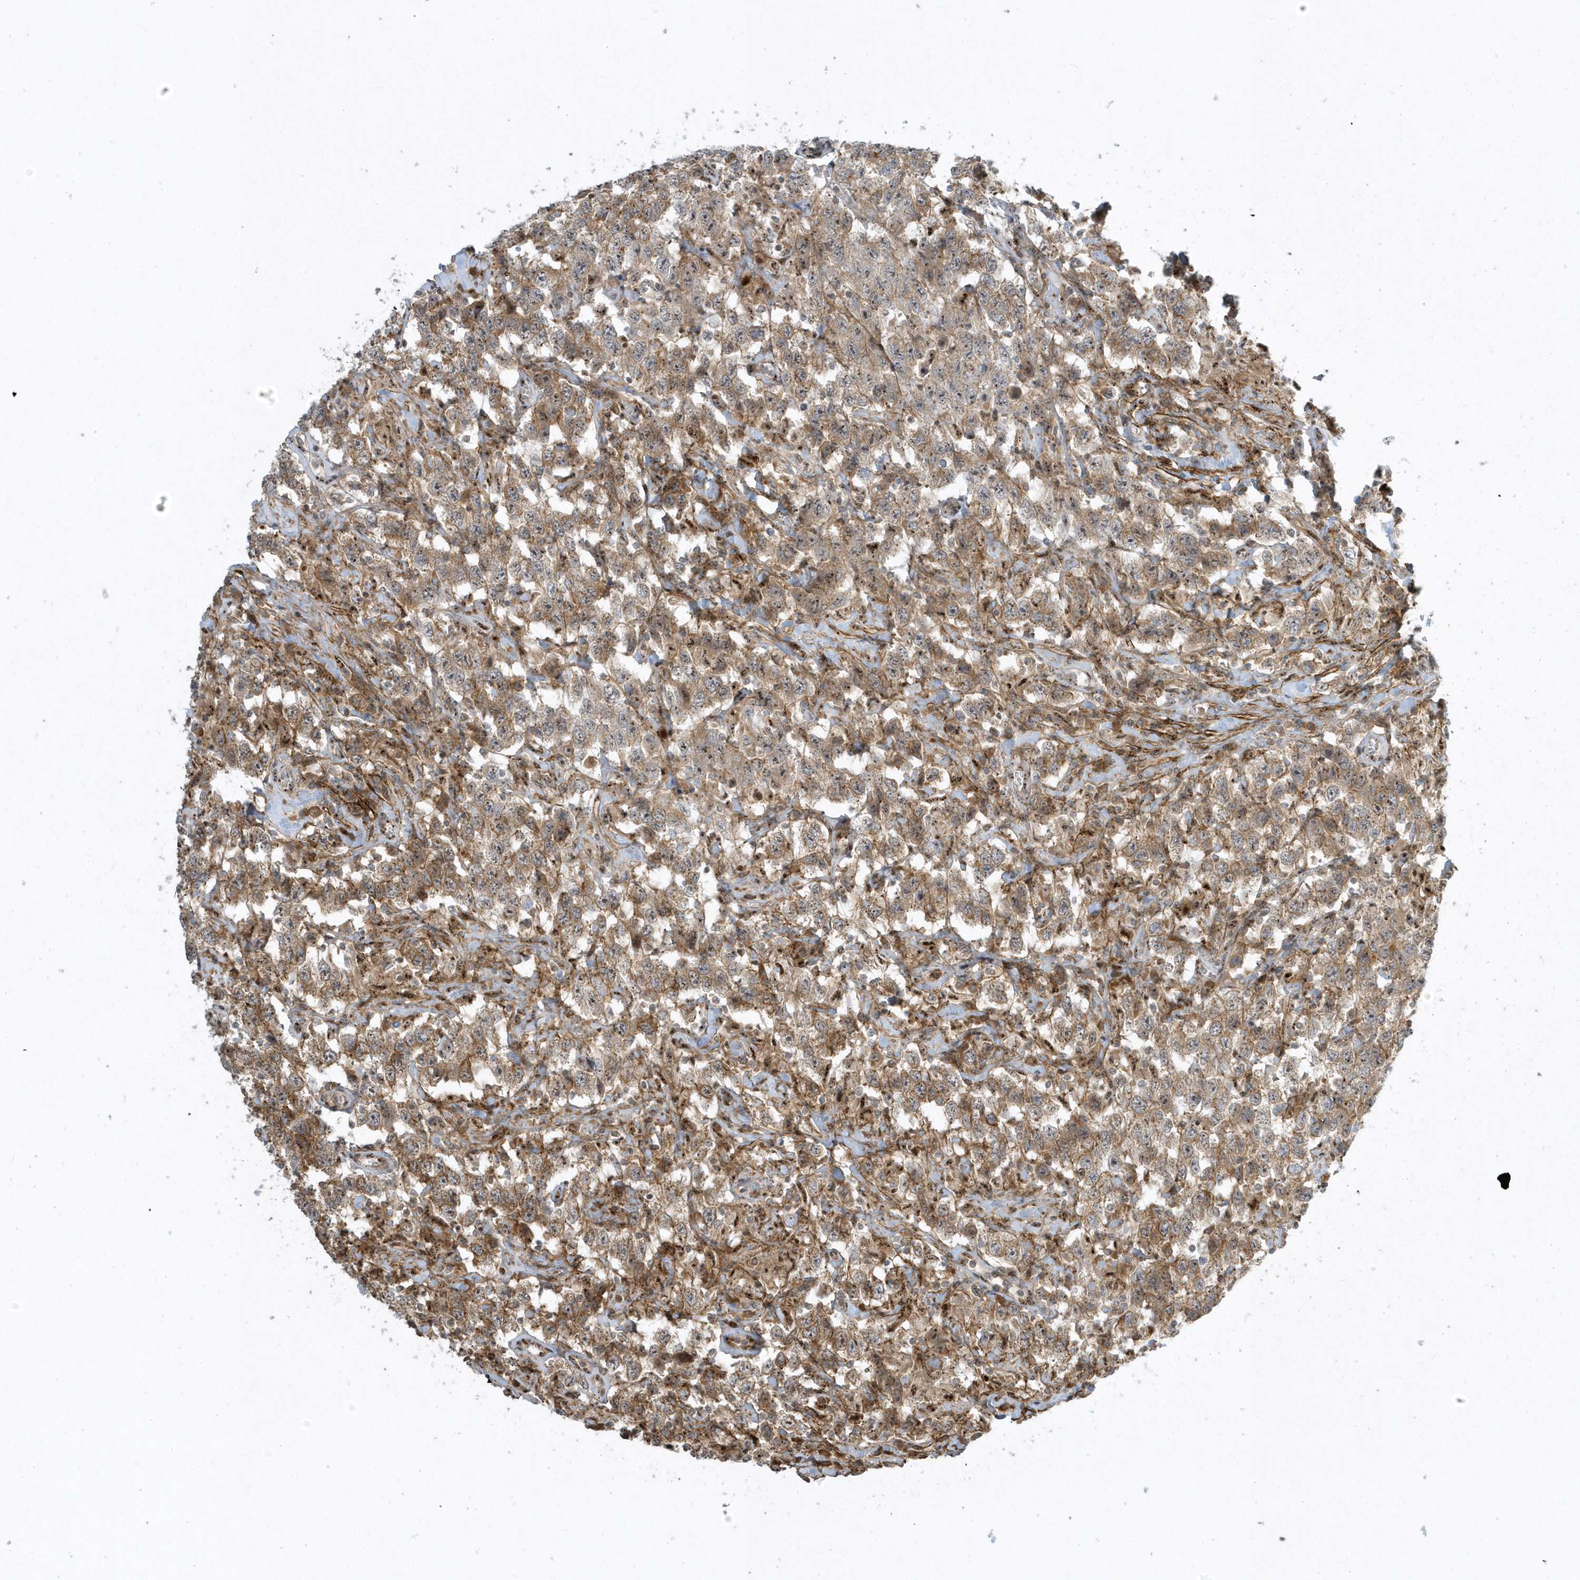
{"staining": {"intensity": "moderate", "quantity": ">75%", "location": "cytoplasmic/membranous"}, "tissue": "testis cancer", "cell_type": "Tumor cells", "image_type": "cancer", "snomed": [{"axis": "morphology", "description": "Seminoma, NOS"}, {"axis": "topography", "description": "Testis"}], "caption": "An immunohistochemistry (IHC) image of tumor tissue is shown. Protein staining in brown shows moderate cytoplasmic/membranous positivity in testis cancer (seminoma) within tumor cells. The staining is performed using DAB brown chromogen to label protein expression. The nuclei are counter-stained blue using hematoxylin.", "gene": "MASP2", "patient": {"sex": "male", "age": 41}}